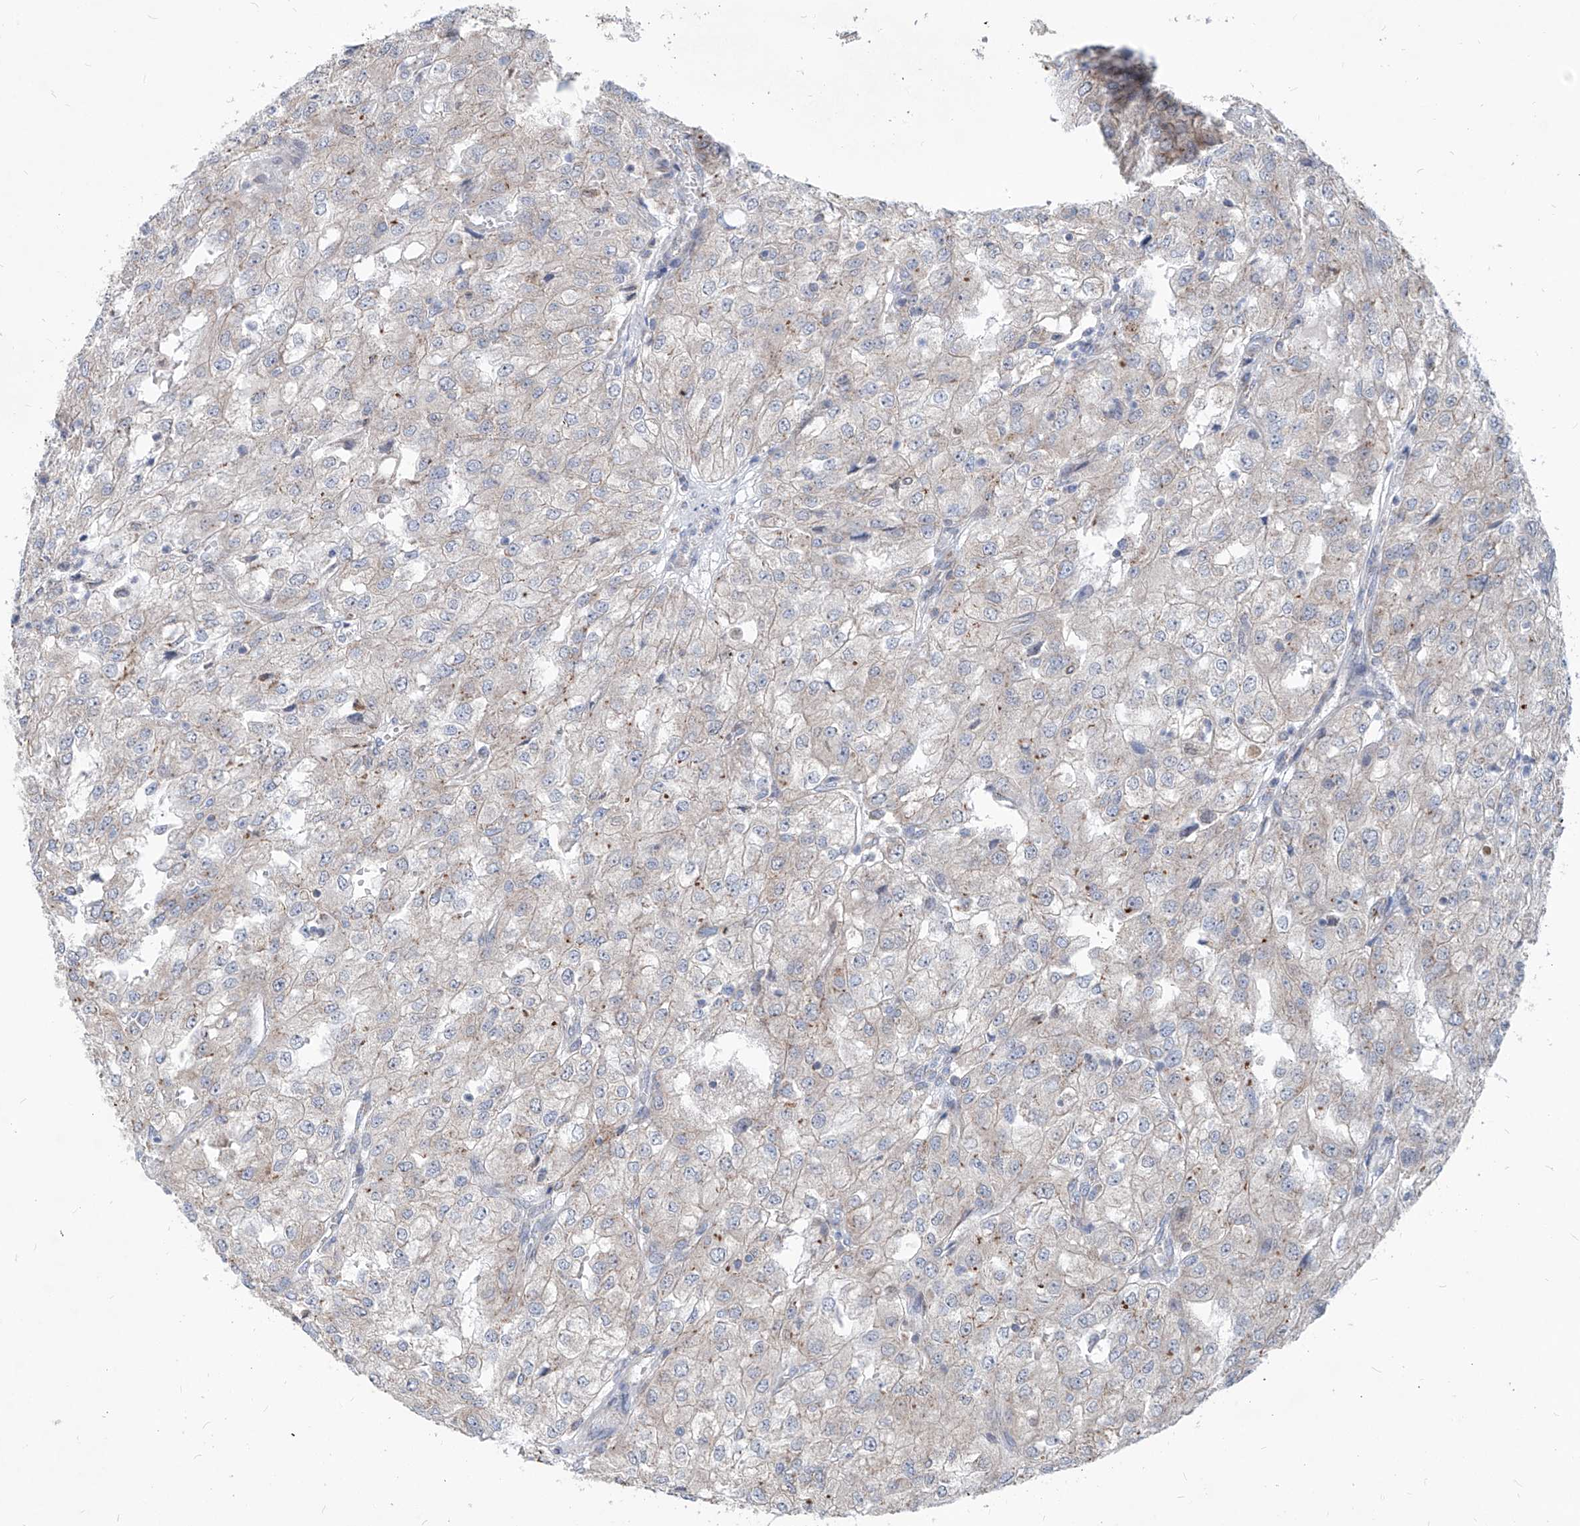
{"staining": {"intensity": "negative", "quantity": "none", "location": "none"}, "tissue": "renal cancer", "cell_type": "Tumor cells", "image_type": "cancer", "snomed": [{"axis": "morphology", "description": "Adenocarcinoma, NOS"}, {"axis": "topography", "description": "Kidney"}], "caption": "Tumor cells show no significant positivity in renal cancer (adenocarcinoma).", "gene": "AGPS", "patient": {"sex": "female", "age": 54}}